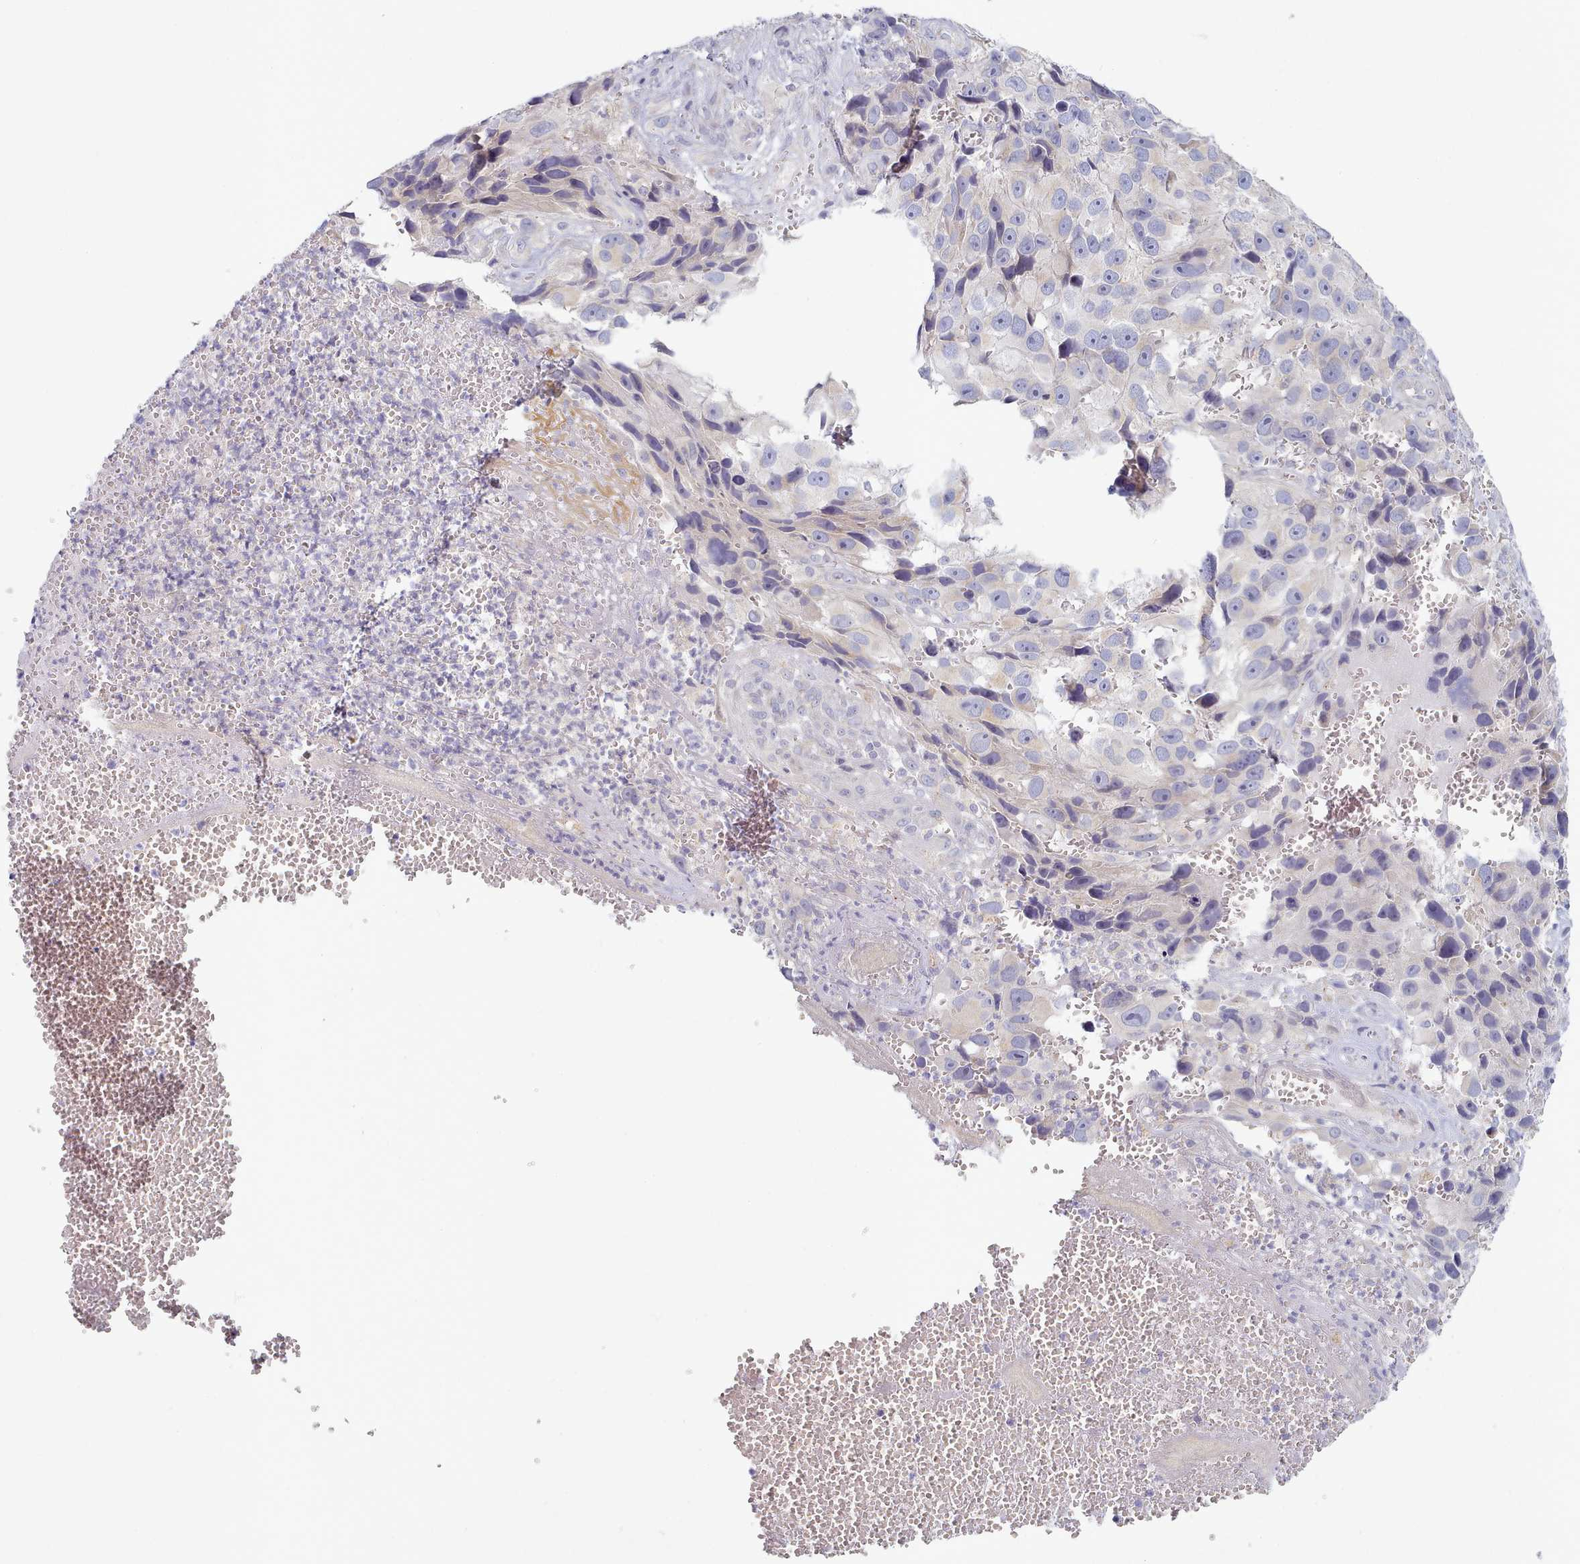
{"staining": {"intensity": "negative", "quantity": "none", "location": "none"}, "tissue": "melanoma", "cell_type": "Tumor cells", "image_type": "cancer", "snomed": [{"axis": "morphology", "description": "Malignant melanoma, NOS"}, {"axis": "topography", "description": "Skin"}], "caption": "This image is of melanoma stained with immunohistochemistry to label a protein in brown with the nuclei are counter-stained blue. There is no positivity in tumor cells. (DAB immunohistochemistry with hematoxylin counter stain).", "gene": "TYW1B", "patient": {"sex": "male", "age": 84}}